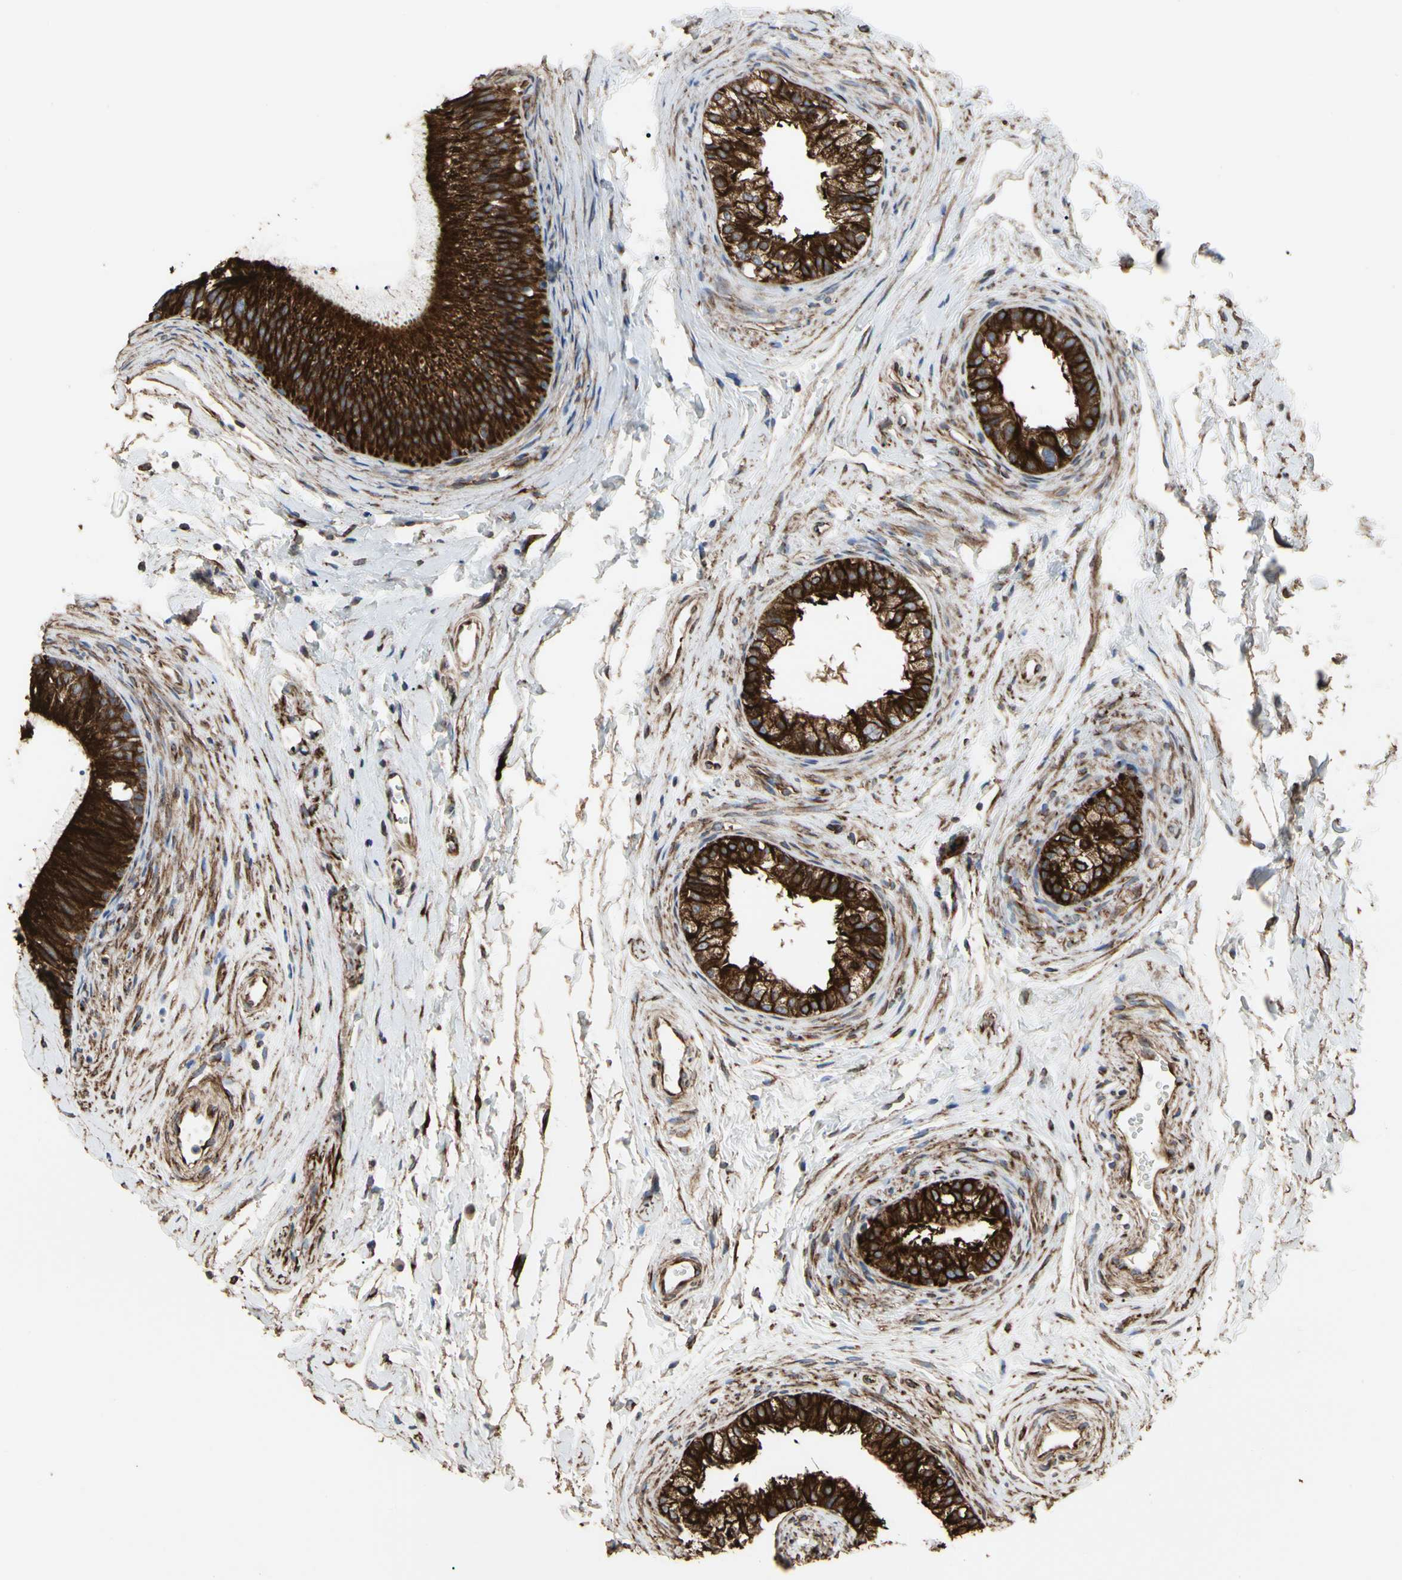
{"staining": {"intensity": "strong", "quantity": ">75%", "location": "cytoplasmic/membranous"}, "tissue": "epididymis", "cell_type": "Glandular cells", "image_type": "normal", "snomed": [{"axis": "morphology", "description": "Normal tissue, NOS"}, {"axis": "topography", "description": "Epididymis"}], "caption": "Epididymis was stained to show a protein in brown. There is high levels of strong cytoplasmic/membranous positivity in about >75% of glandular cells. (DAB IHC, brown staining for protein, blue staining for nuclei).", "gene": "TUBA1A", "patient": {"sex": "male", "age": 56}}